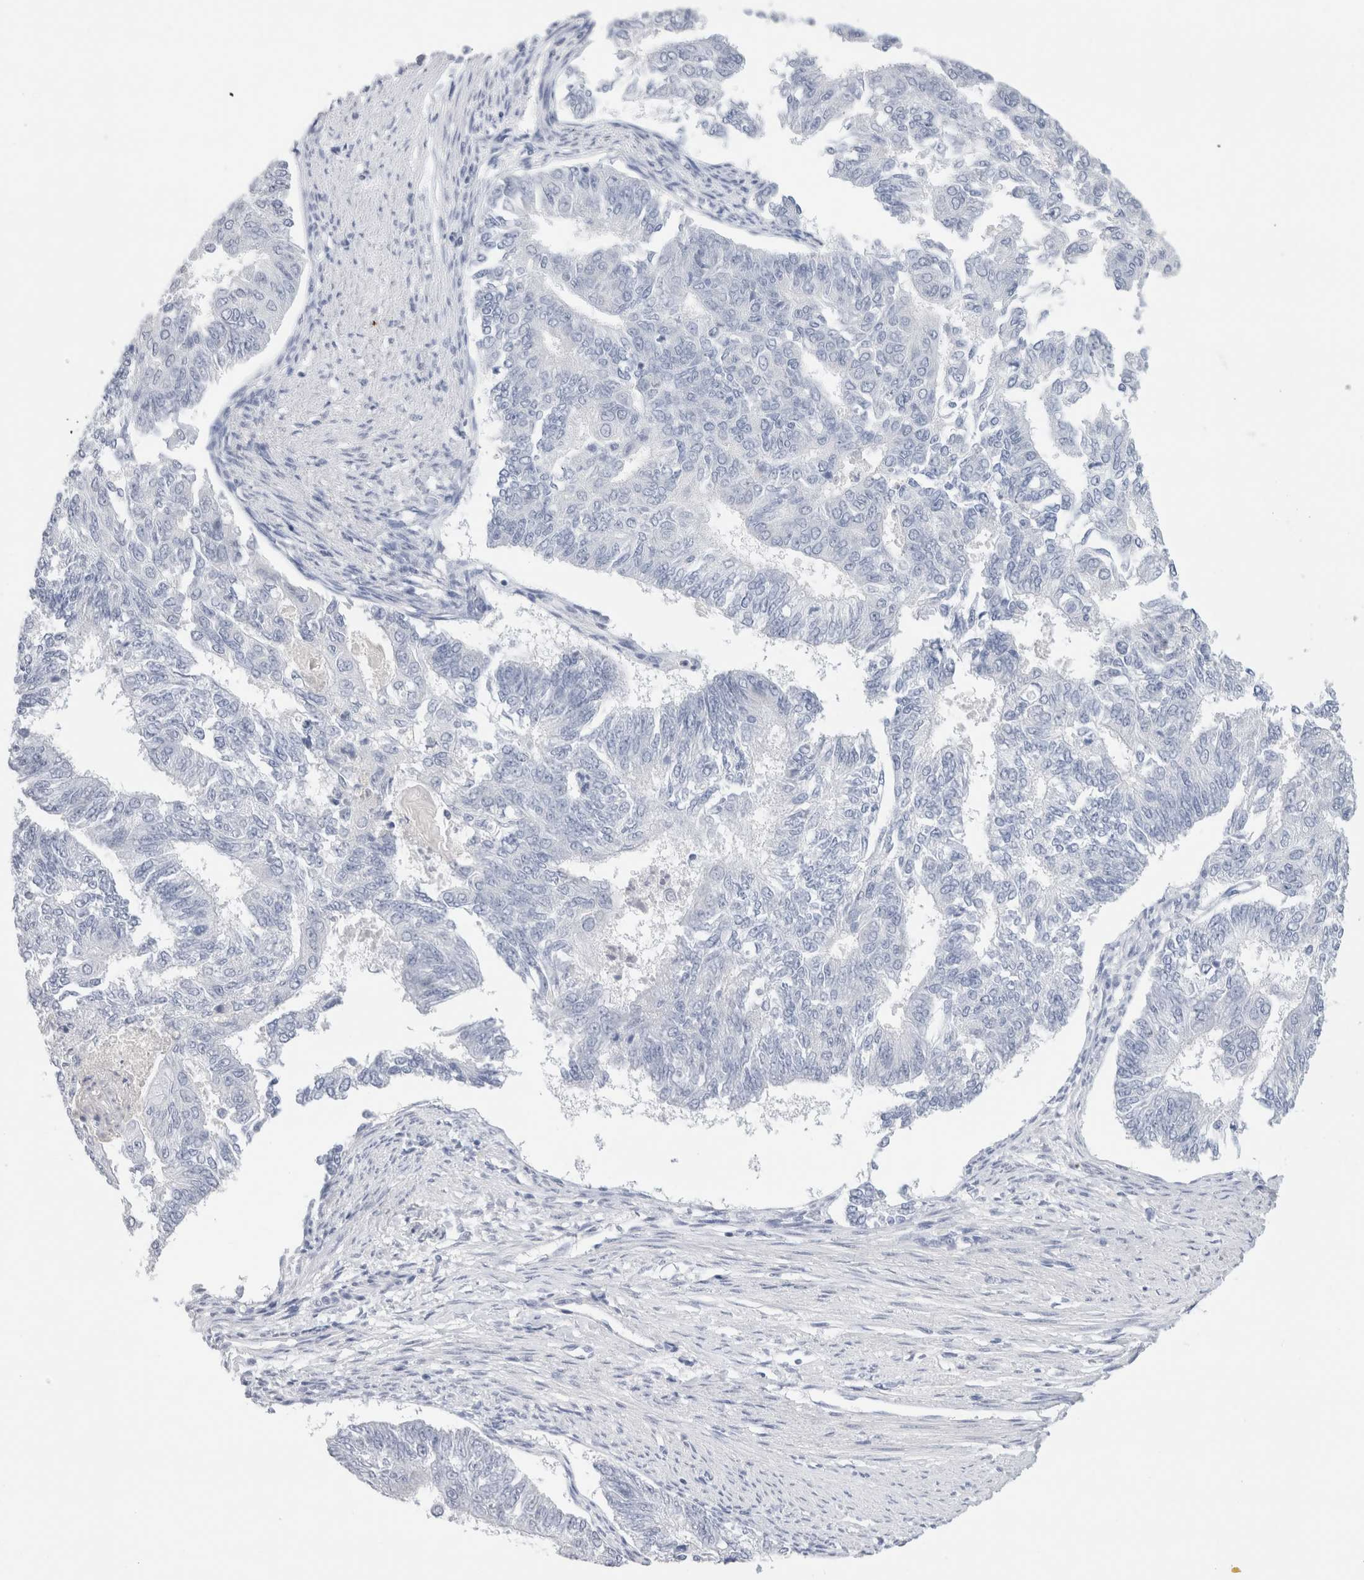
{"staining": {"intensity": "negative", "quantity": "none", "location": "none"}, "tissue": "endometrial cancer", "cell_type": "Tumor cells", "image_type": "cancer", "snomed": [{"axis": "morphology", "description": "Adenocarcinoma, NOS"}, {"axis": "topography", "description": "Endometrium"}], "caption": "DAB immunohistochemical staining of human endometrial cancer reveals no significant staining in tumor cells.", "gene": "LAMP3", "patient": {"sex": "female", "age": 32}}